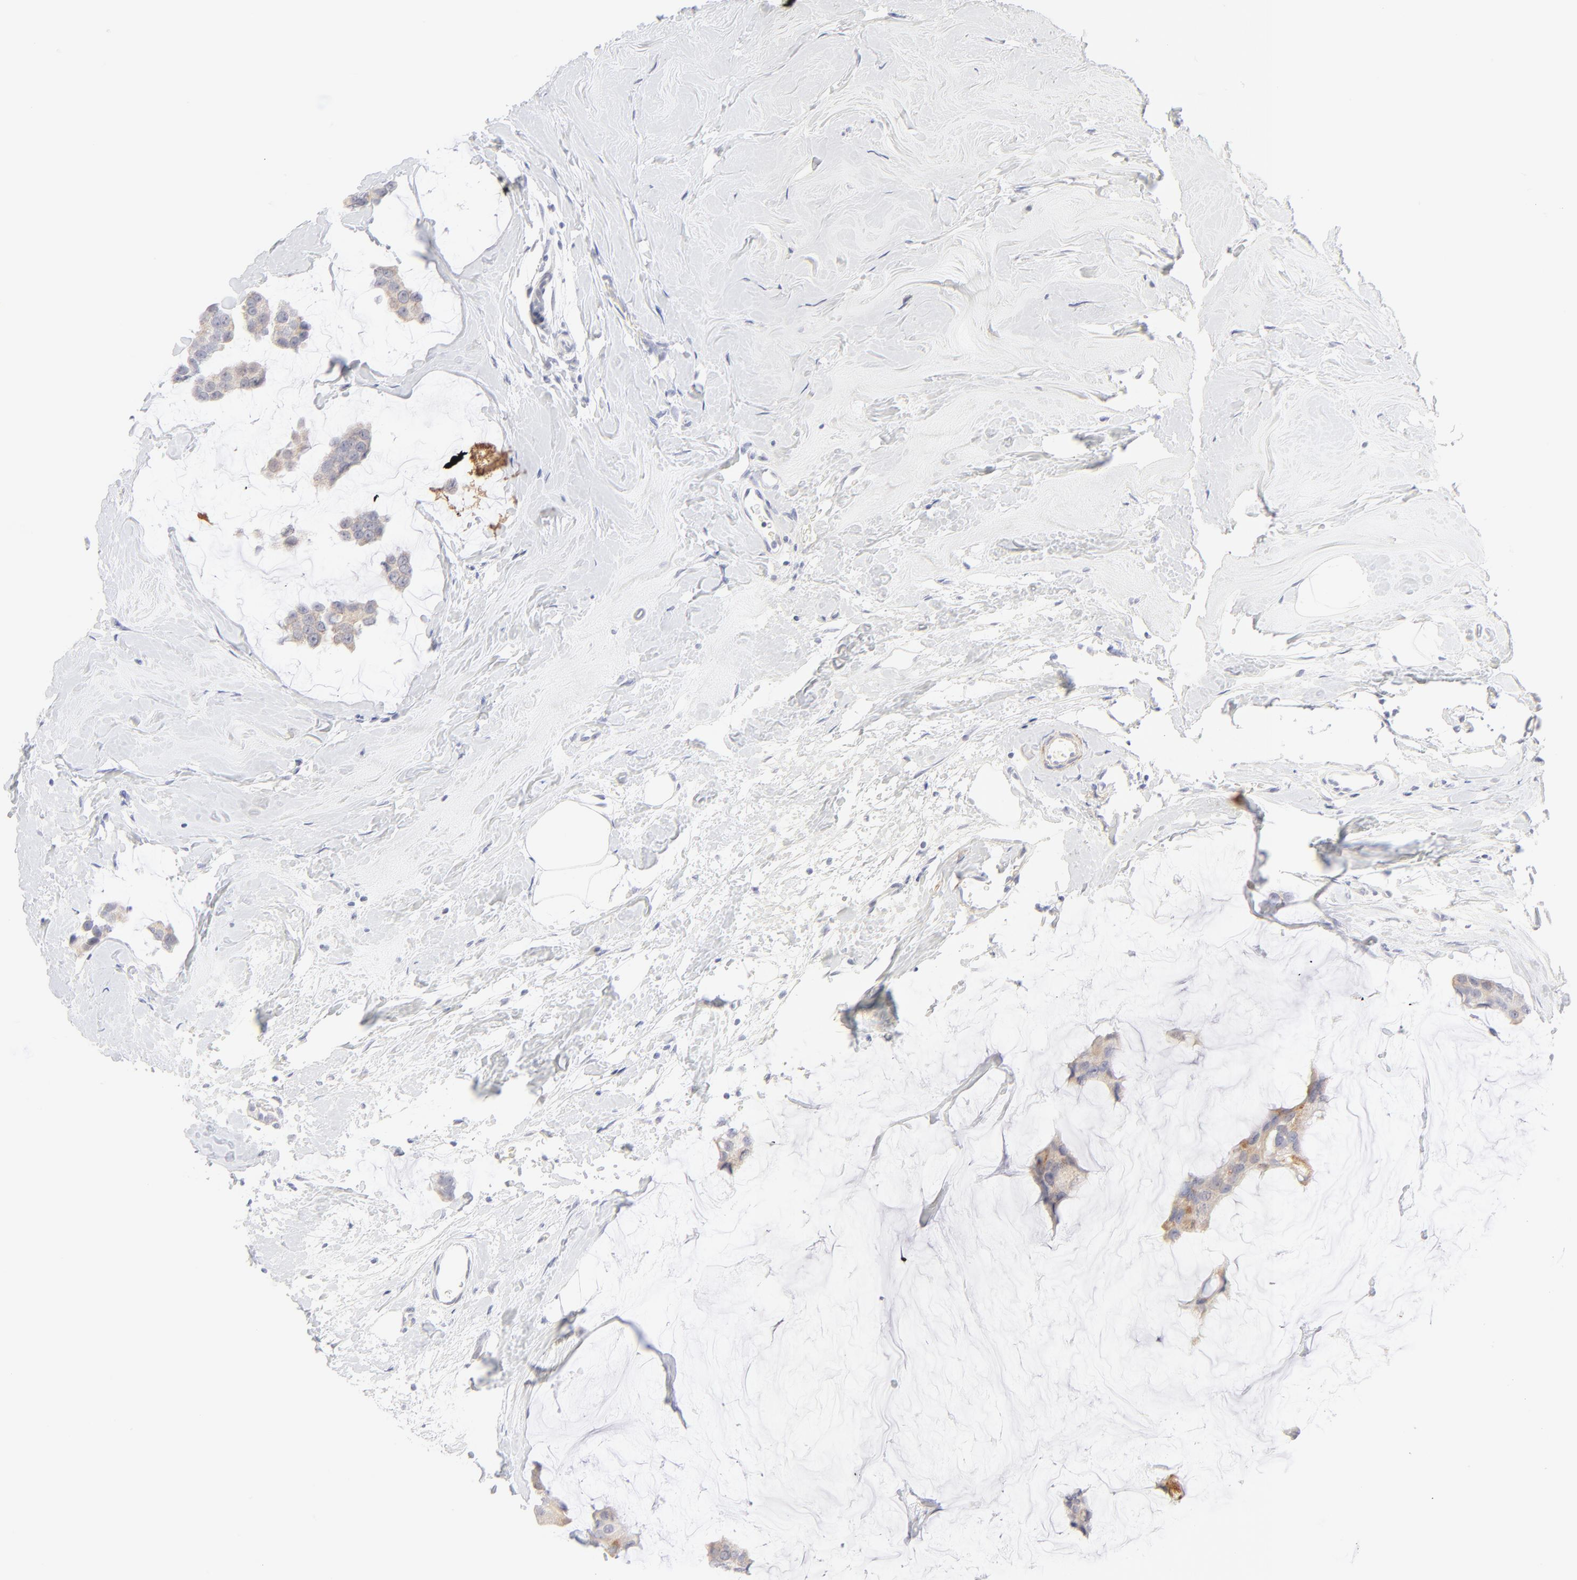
{"staining": {"intensity": "weak", "quantity": "25%-75%", "location": "cytoplasmic/membranous"}, "tissue": "breast cancer", "cell_type": "Tumor cells", "image_type": "cancer", "snomed": [{"axis": "morphology", "description": "Normal tissue, NOS"}, {"axis": "morphology", "description": "Duct carcinoma"}, {"axis": "topography", "description": "Breast"}], "caption": "High-power microscopy captured an immunohistochemistry (IHC) histopathology image of breast cancer (invasive ductal carcinoma), revealing weak cytoplasmic/membranous expression in about 25%-75% of tumor cells.", "gene": "NPNT", "patient": {"sex": "female", "age": 50}}